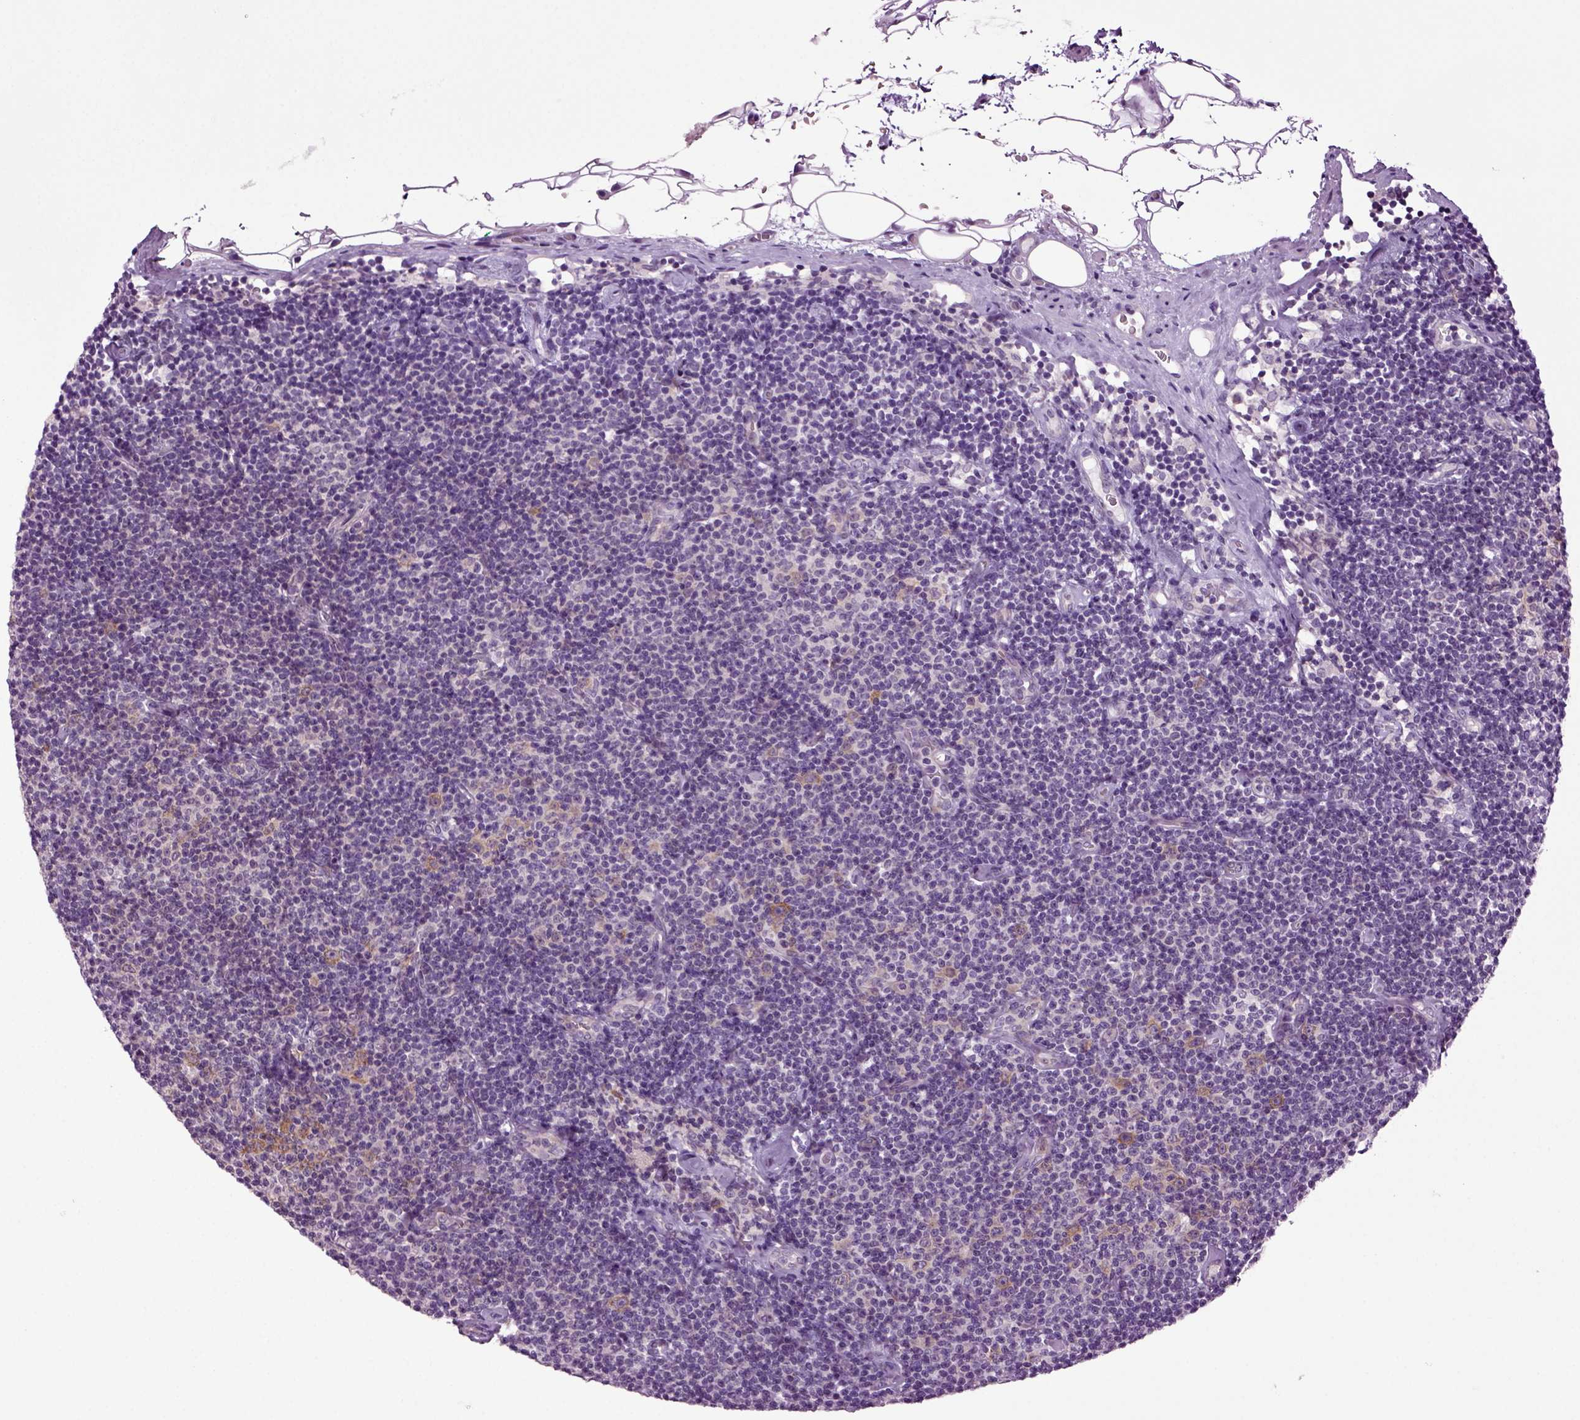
{"staining": {"intensity": "negative", "quantity": "none", "location": "none"}, "tissue": "lymphoma", "cell_type": "Tumor cells", "image_type": "cancer", "snomed": [{"axis": "morphology", "description": "Malignant lymphoma, non-Hodgkin's type, Low grade"}, {"axis": "topography", "description": "Lymph node"}], "caption": "The image displays no staining of tumor cells in malignant lymphoma, non-Hodgkin's type (low-grade).", "gene": "PLCH2", "patient": {"sex": "male", "age": 81}}